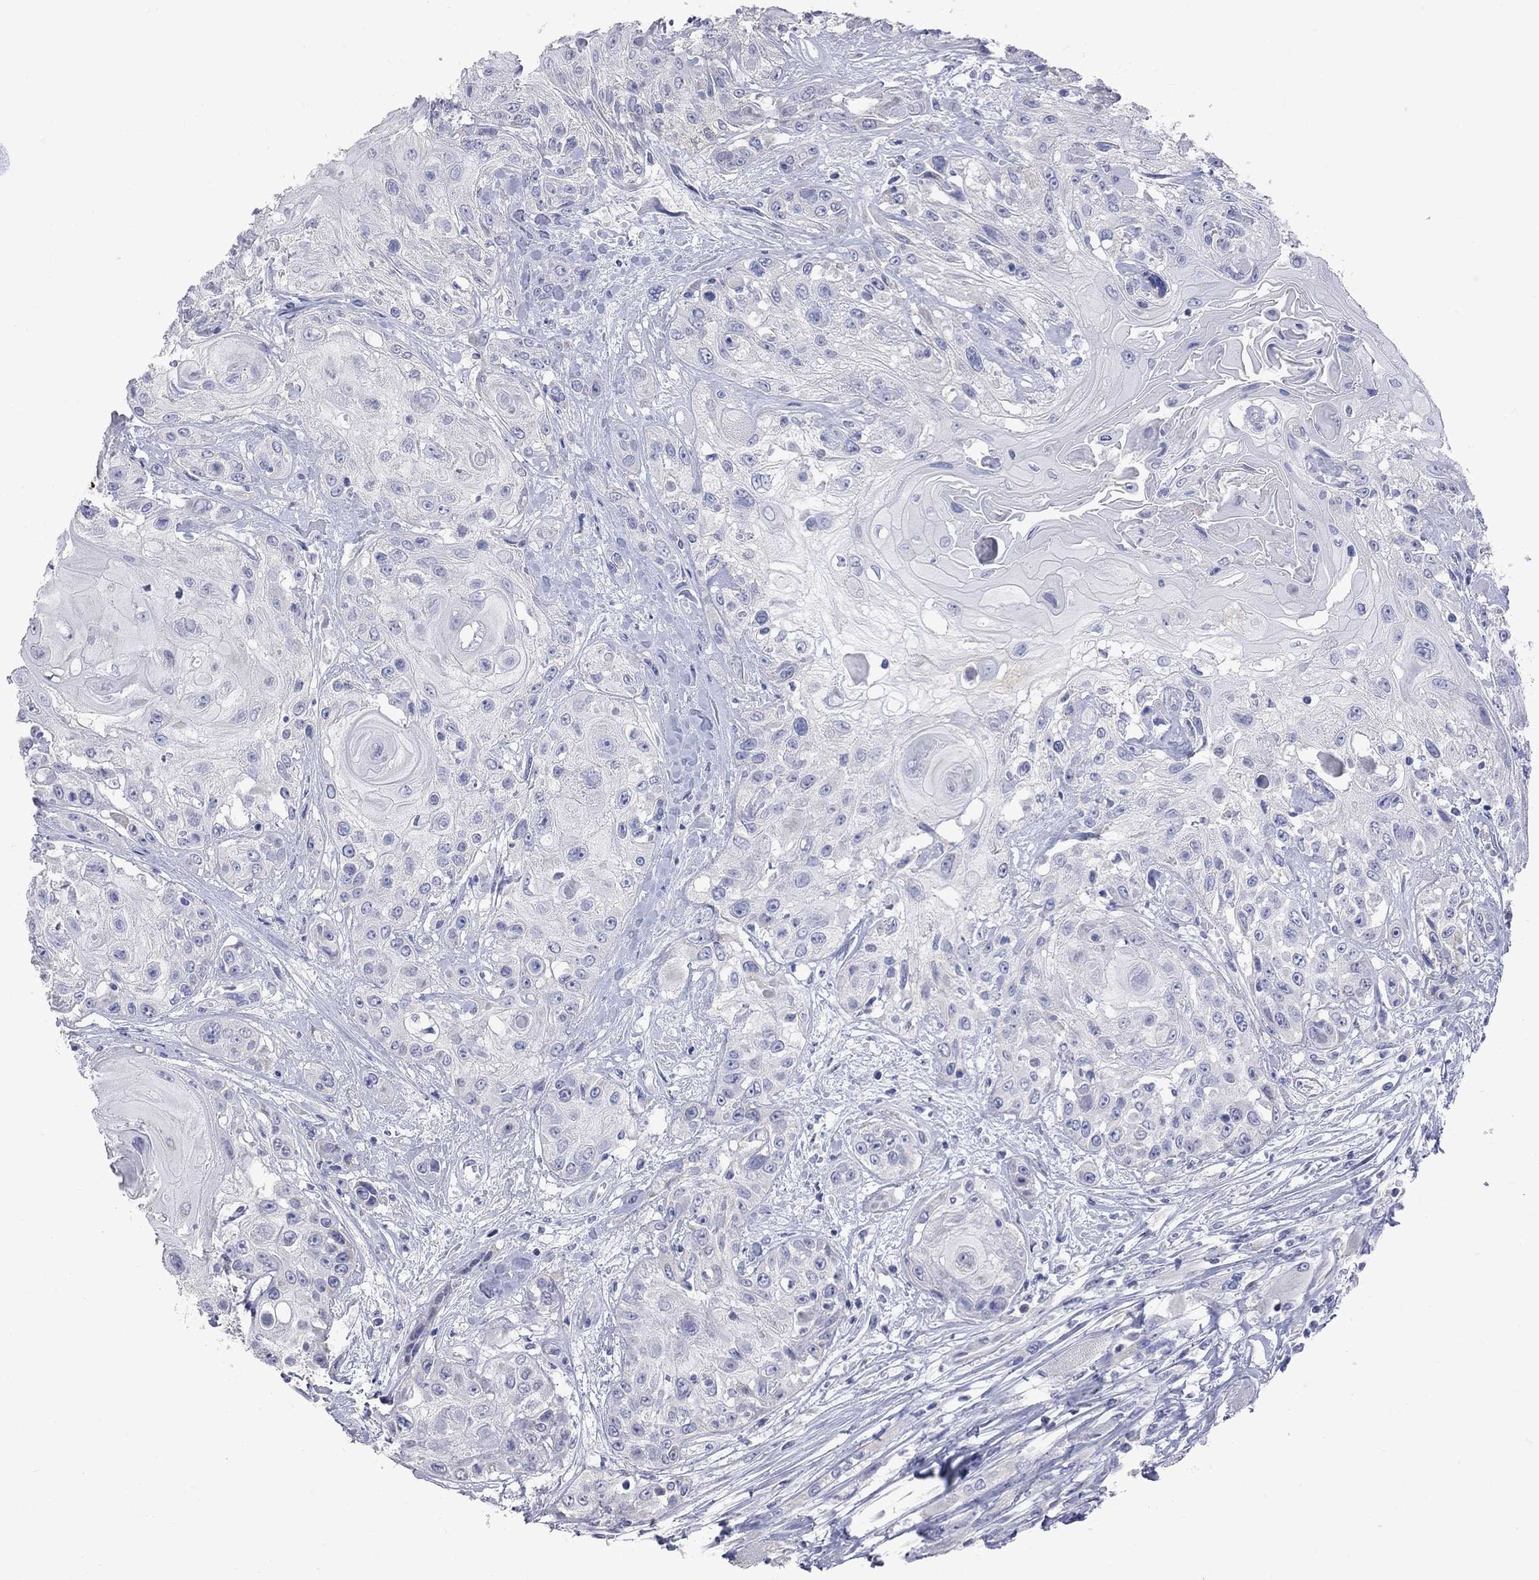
{"staining": {"intensity": "negative", "quantity": "none", "location": "none"}, "tissue": "head and neck cancer", "cell_type": "Tumor cells", "image_type": "cancer", "snomed": [{"axis": "morphology", "description": "Squamous cell carcinoma, NOS"}, {"axis": "topography", "description": "Head-Neck"}], "caption": "Tumor cells show no significant expression in squamous cell carcinoma (head and neck).", "gene": "KCND2", "patient": {"sex": "female", "age": 59}}